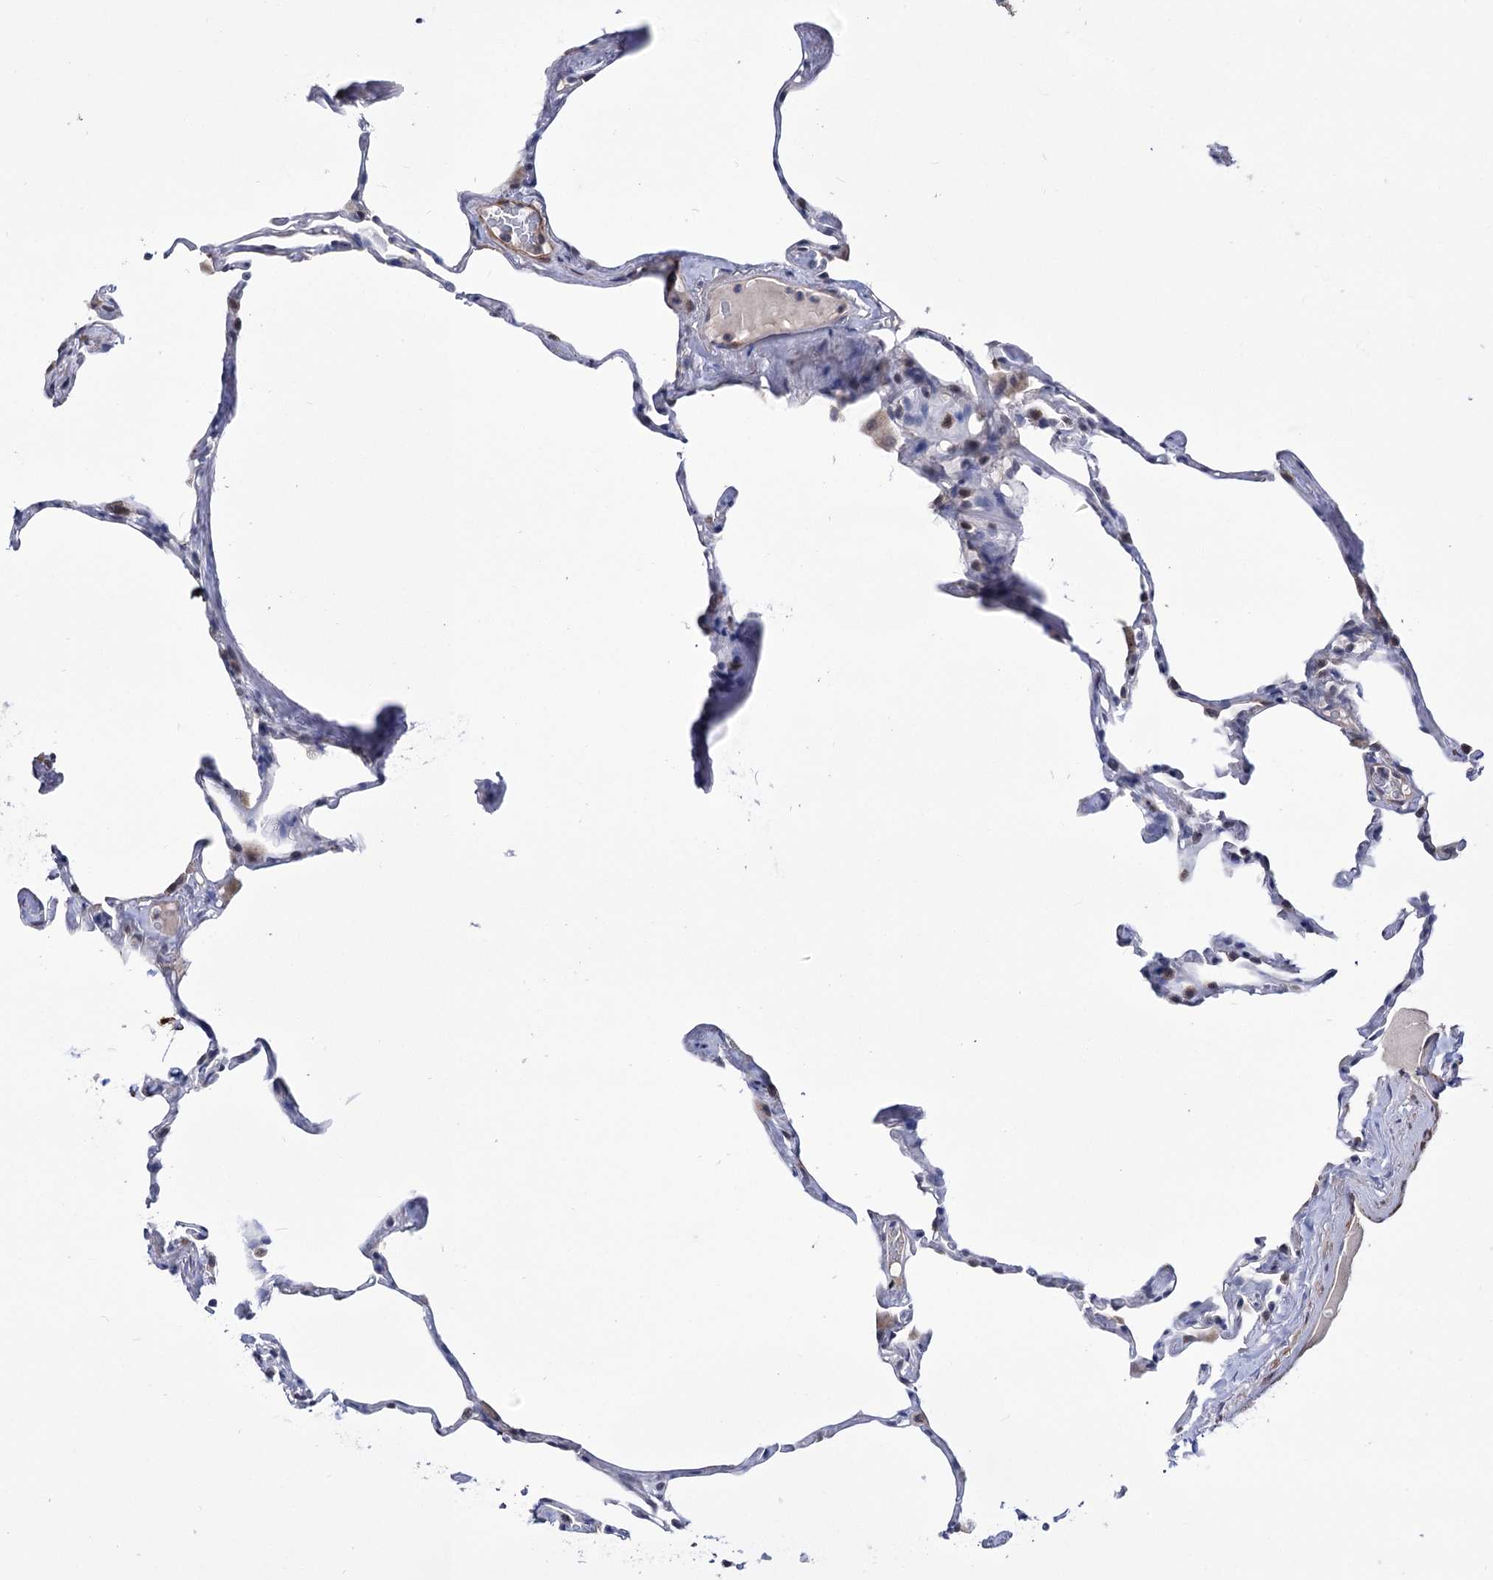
{"staining": {"intensity": "moderate", "quantity": "<25%", "location": "nuclear"}, "tissue": "lung", "cell_type": "Alveolar cells", "image_type": "normal", "snomed": [{"axis": "morphology", "description": "Normal tissue, NOS"}, {"axis": "topography", "description": "Lung"}], "caption": "Protein analysis of normal lung shows moderate nuclear staining in about <25% of alveolar cells.", "gene": "PPRC1", "patient": {"sex": "male", "age": 65}}